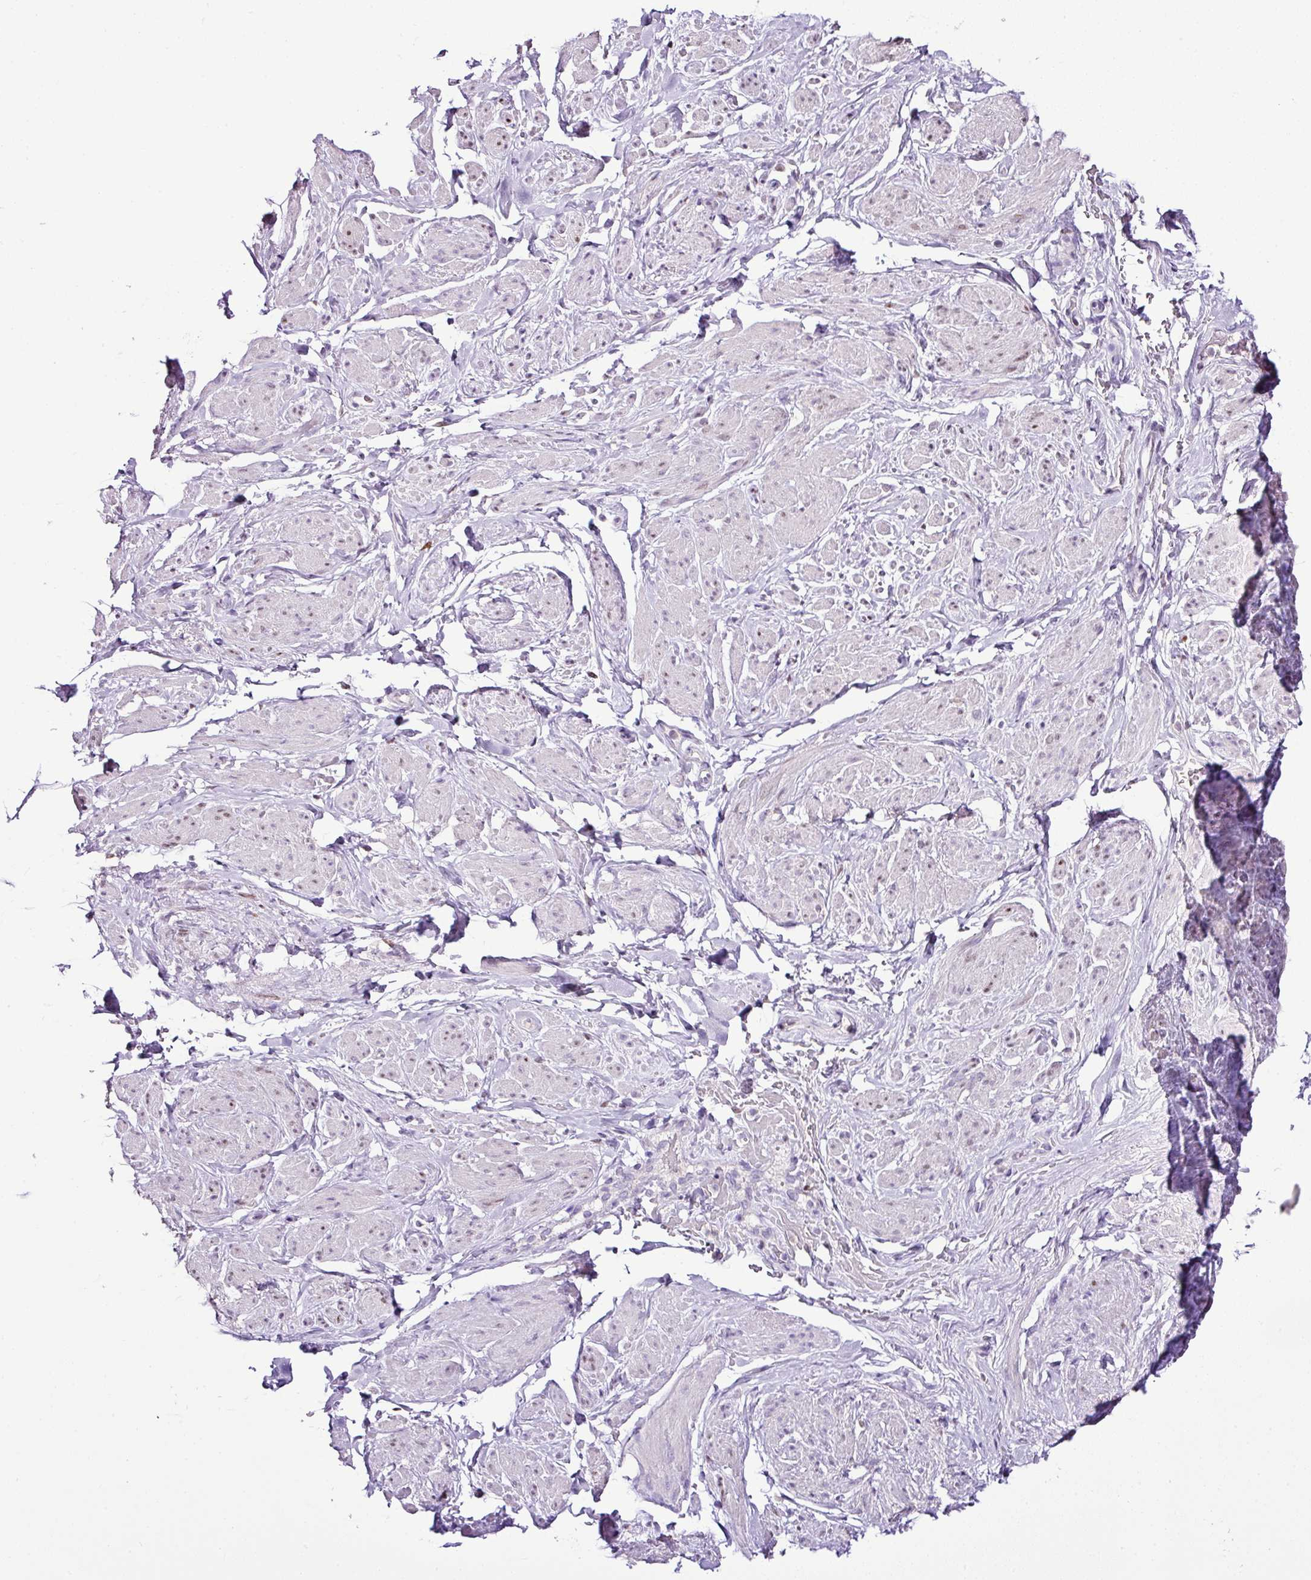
{"staining": {"intensity": "moderate", "quantity": "25%-75%", "location": "nuclear"}, "tissue": "smooth muscle", "cell_type": "Smooth muscle cells", "image_type": "normal", "snomed": [{"axis": "morphology", "description": "Normal tissue, NOS"}, {"axis": "topography", "description": "Smooth muscle"}, {"axis": "topography", "description": "Peripheral nerve tissue"}], "caption": "DAB immunohistochemical staining of unremarkable smooth muscle demonstrates moderate nuclear protein staining in approximately 25%-75% of smooth muscle cells. The staining was performed using DAB (3,3'-diaminobenzidine) to visualize the protein expression in brown, while the nuclei were stained in blue with hematoxylin (Magnification: 20x).", "gene": "ESR1", "patient": {"sex": "male", "age": 69}}